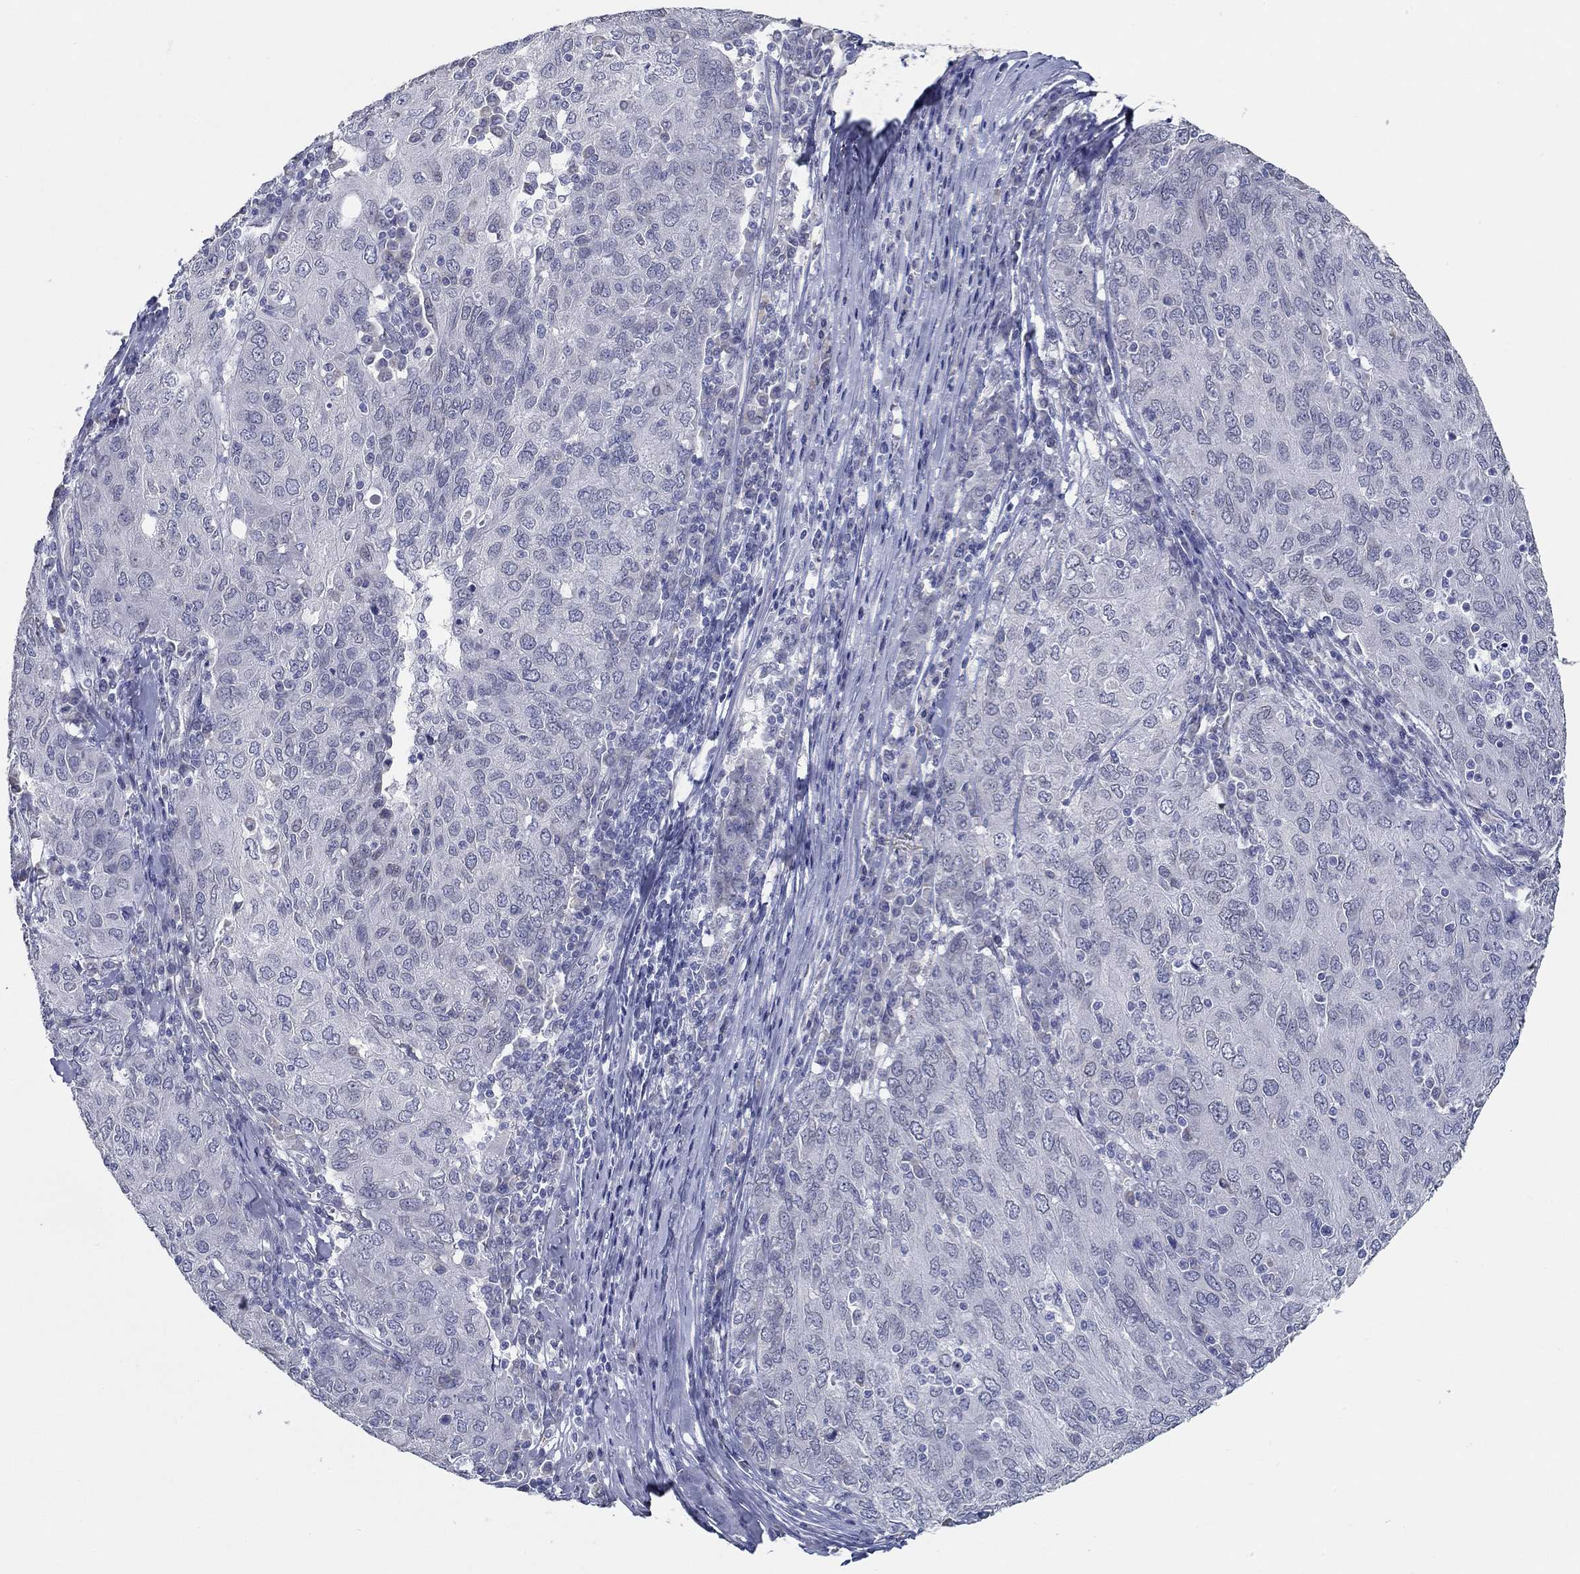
{"staining": {"intensity": "negative", "quantity": "none", "location": "none"}, "tissue": "ovarian cancer", "cell_type": "Tumor cells", "image_type": "cancer", "snomed": [{"axis": "morphology", "description": "Carcinoma, endometroid"}, {"axis": "topography", "description": "Ovary"}], "caption": "A photomicrograph of human ovarian endometroid carcinoma is negative for staining in tumor cells. (IHC, brightfield microscopy, high magnification).", "gene": "NUP155", "patient": {"sex": "female", "age": 50}}